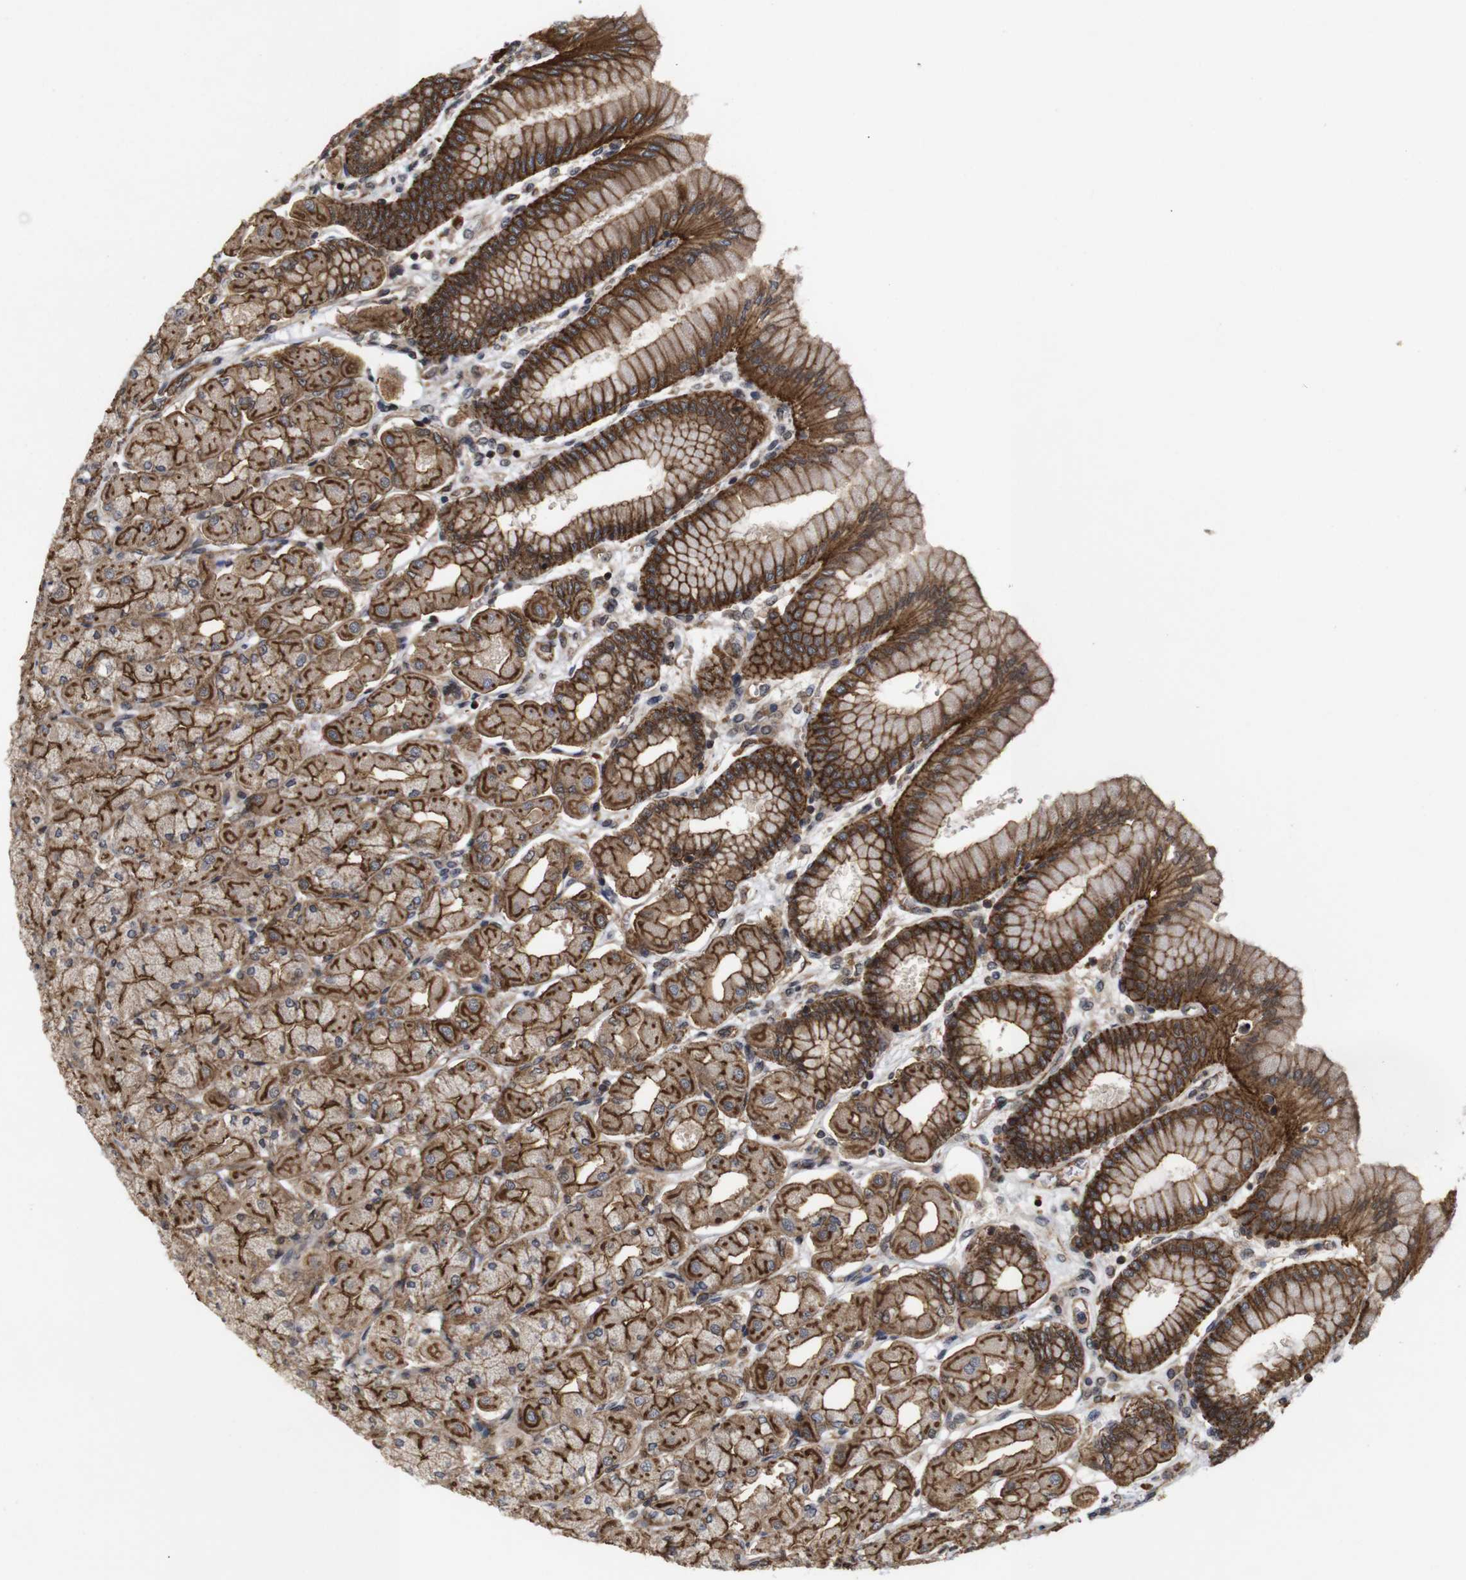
{"staining": {"intensity": "strong", "quantity": ">75%", "location": "cytoplasmic/membranous"}, "tissue": "stomach", "cell_type": "Glandular cells", "image_type": "normal", "snomed": [{"axis": "morphology", "description": "Normal tissue, NOS"}, {"axis": "topography", "description": "Stomach, upper"}], "caption": "Immunohistochemical staining of benign human stomach displays >75% levels of strong cytoplasmic/membranous protein positivity in about >75% of glandular cells.", "gene": "NANOS1", "patient": {"sex": "female", "age": 56}}